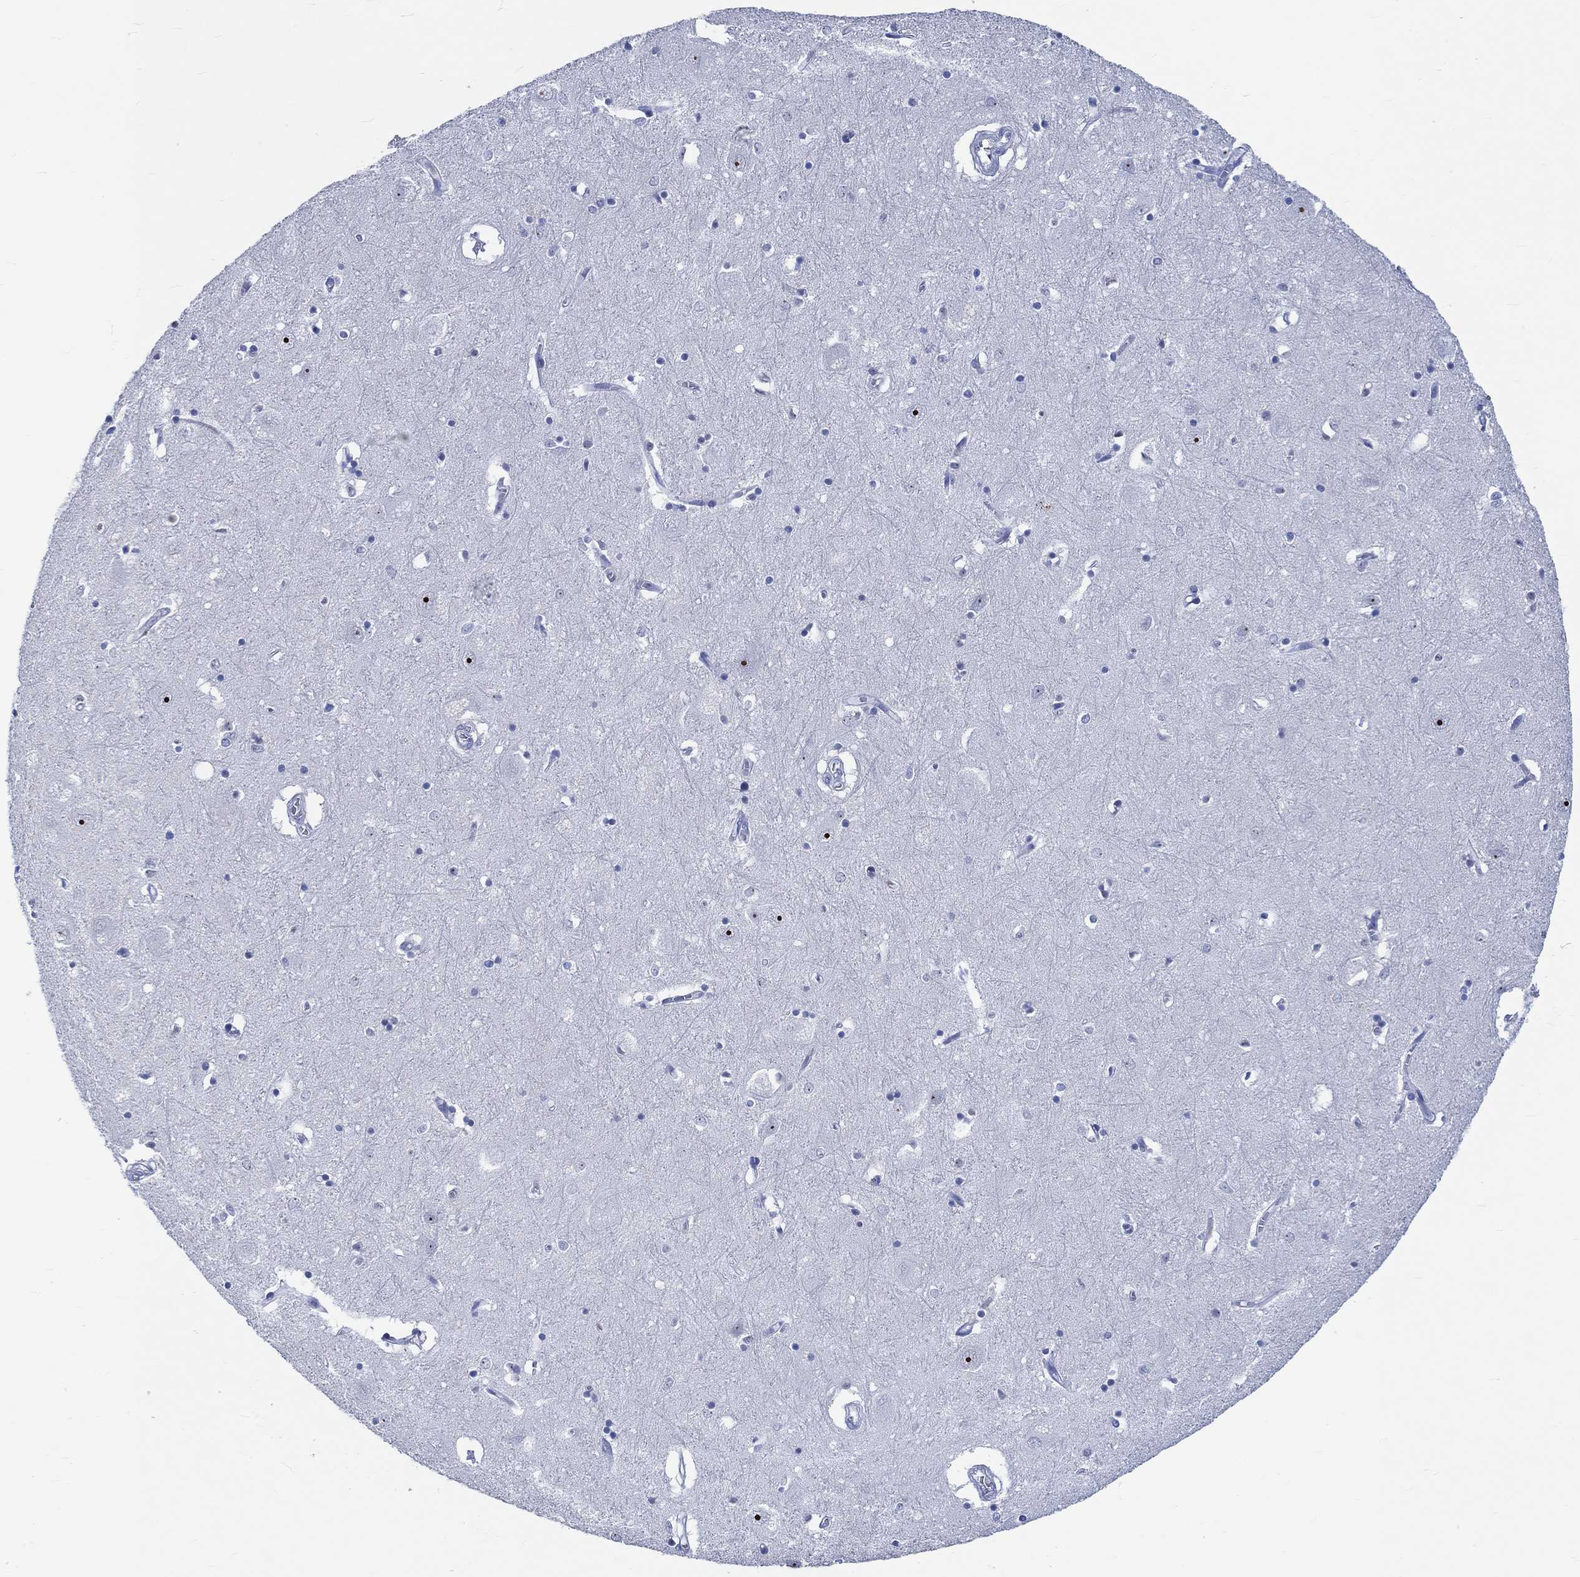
{"staining": {"intensity": "negative", "quantity": "none", "location": "none"}, "tissue": "caudate", "cell_type": "Glial cells", "image_type": "normal", "snomed": [{"axis": "morphology", "description": "Normal tissue, NOS"}, {"axis": "topography", "description": "Lateral ventricle wall"}], "caption": "IHC micrograph of normal caudate: caudate stained with DAB reveals no significant protein staining in glial cells.", "gene": "ZNF446", "patient": {"sex": "male", "age": 54}}